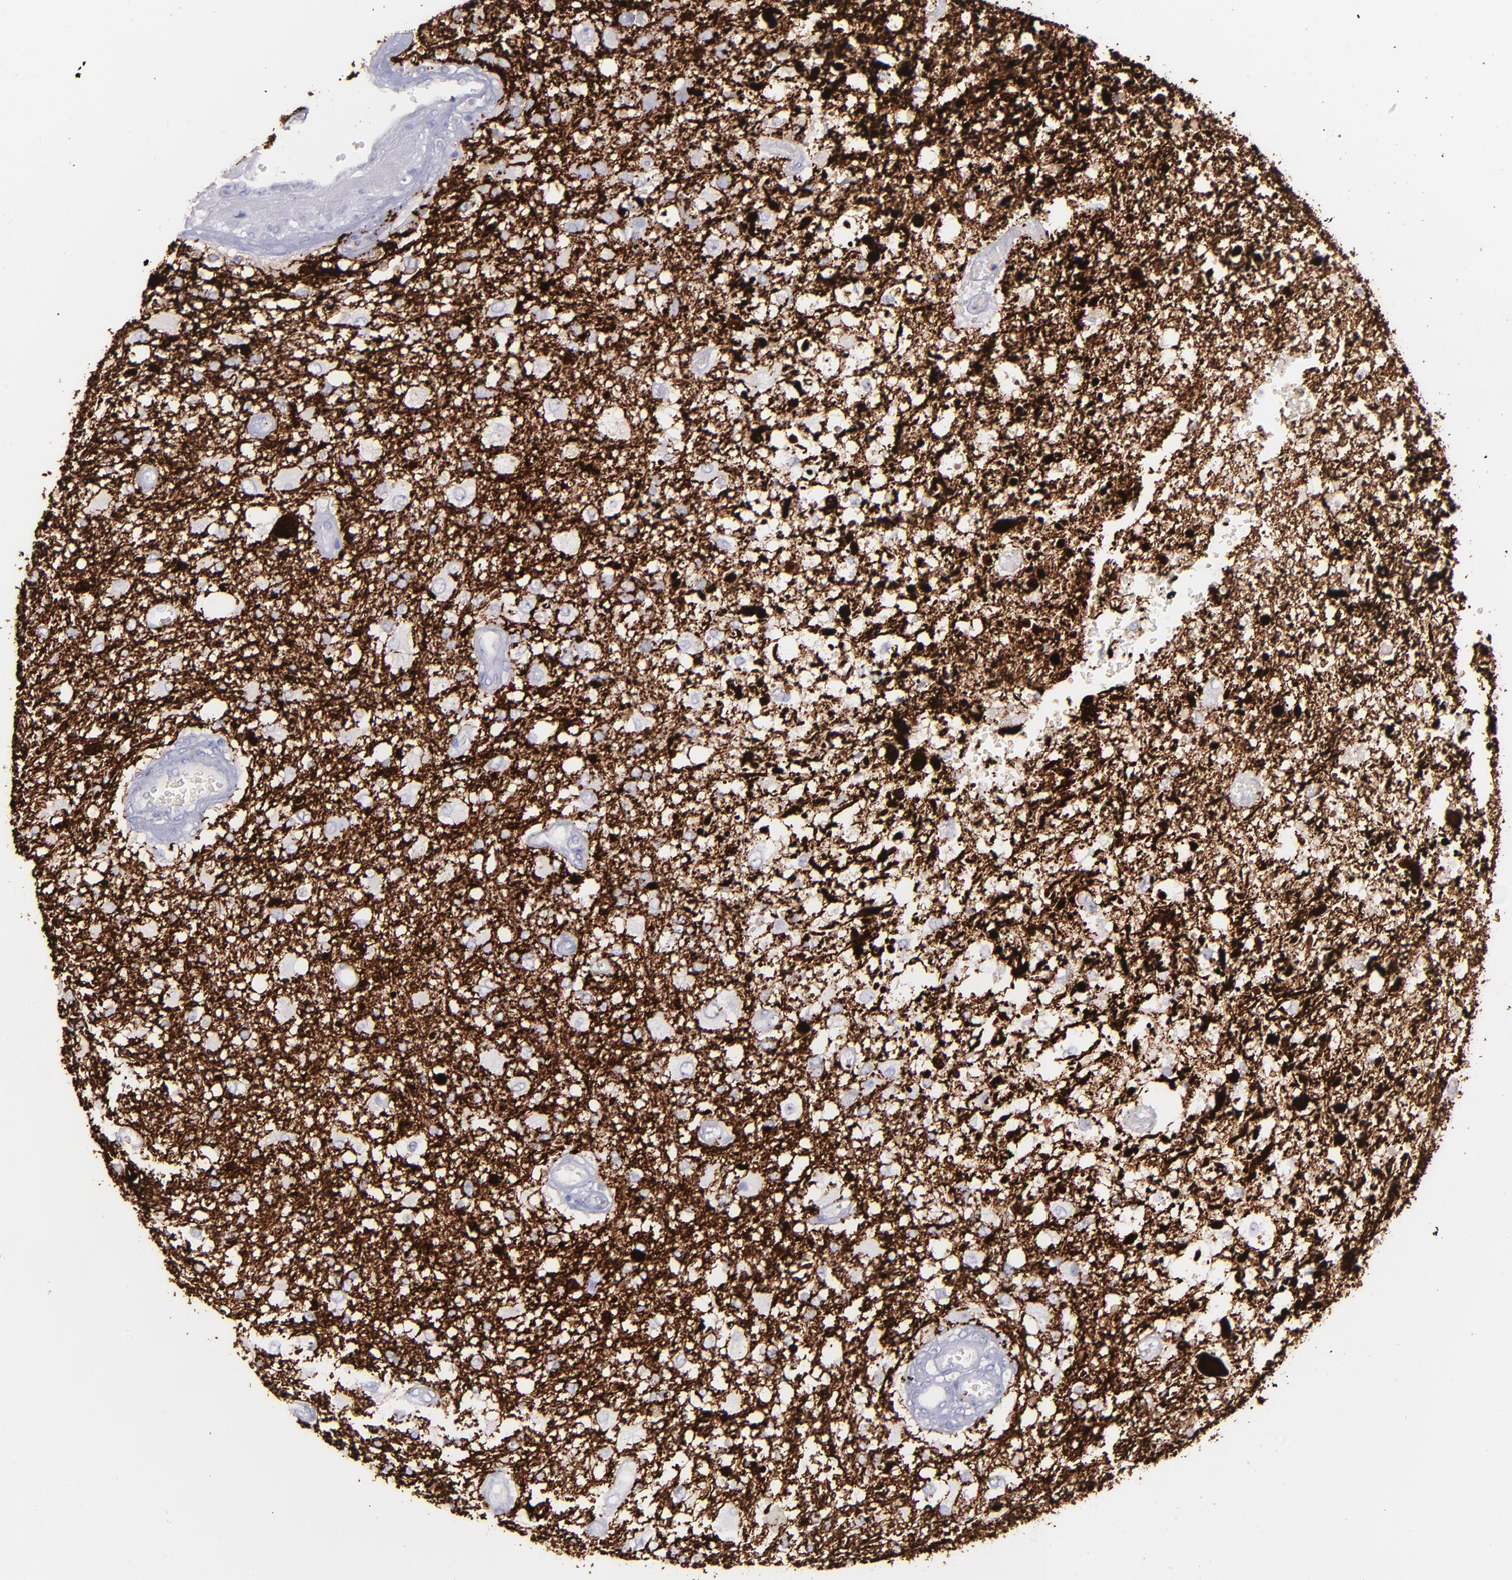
{"staining": {"intensity": "negative", "quantity": "none", "location": "none"}, "tissue": "glioma", "cell_type": "Tumor cells", "image_type": "cancer", "snomed": [{"axis": "morphology", "description": "Glioma, malignant, High grade"}, {"axis": "topography", "description": "Cerebral cortex"}], "caption": "IHC micrograph of human glioma stained for a protein (brown), which reveals no expression in tumor cells.", "gene": "SNAP25", "patient": {"sex": "male", "age": 79}}